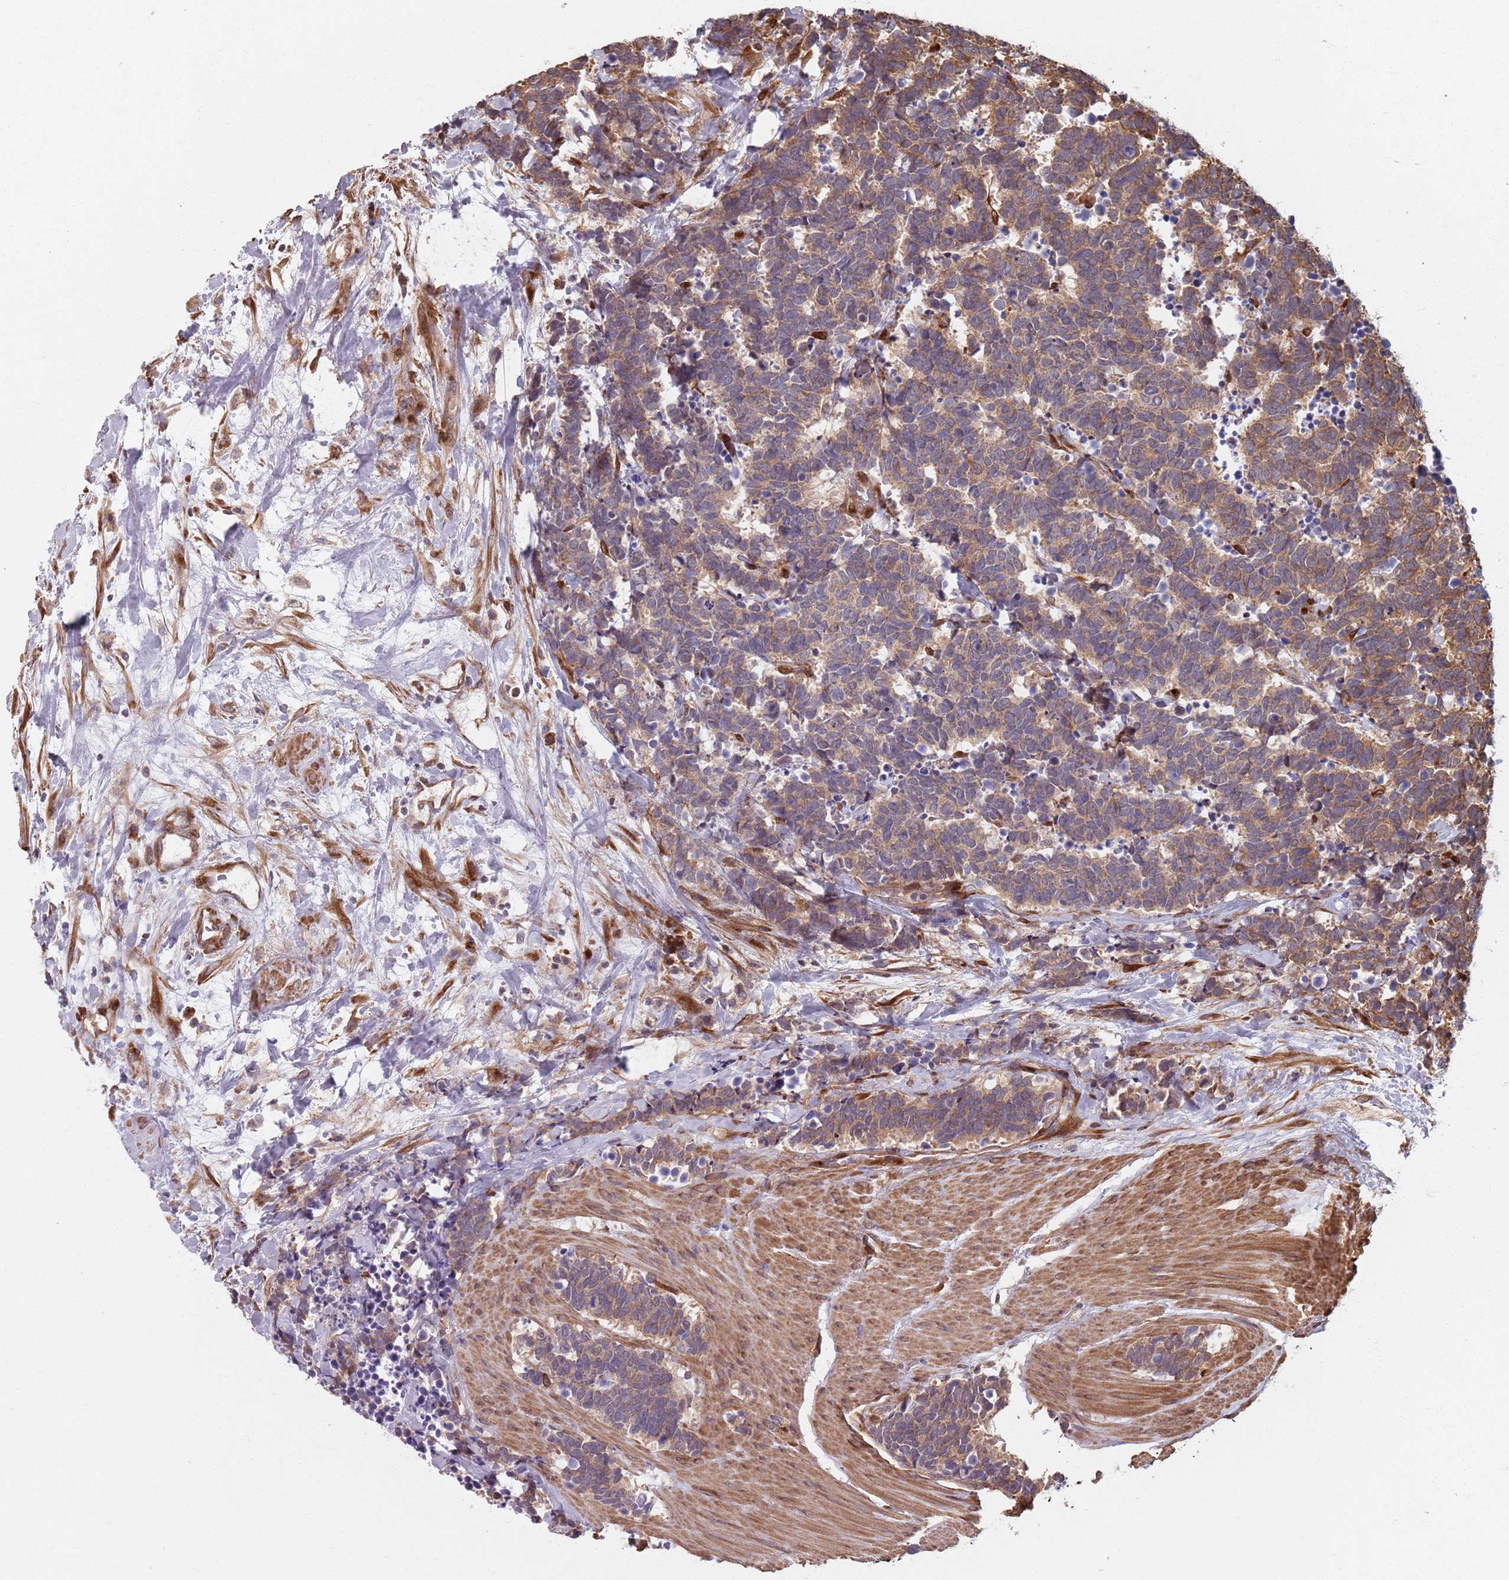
{"staining": {"intensity": "moderate", "quantity": ">75%", "location": "cytoplasmic/membranous"}, "tissue": "carcinoid", "cell_type": "Tumor cells", "image_type": "cancer", "snomed": [{"axis": "morphology", "description": "Carcinoma, NOS"}, {"axis": "morphology", "description": "Carcinoid, malignant, NOS"}, {"axis": "topography", "description": "Prostate"}], "caption": "Immunohistochemical staining of malignant carcinoid reveals medium levels of moderate cytoplasmic/membranous expression in approximately >75% of tumor cells. (DAB IHC, brown staining for protein, blue staining for nuclei).", "gene": "NOTCH3", "patient": {"sex": "male", "age": 57}}